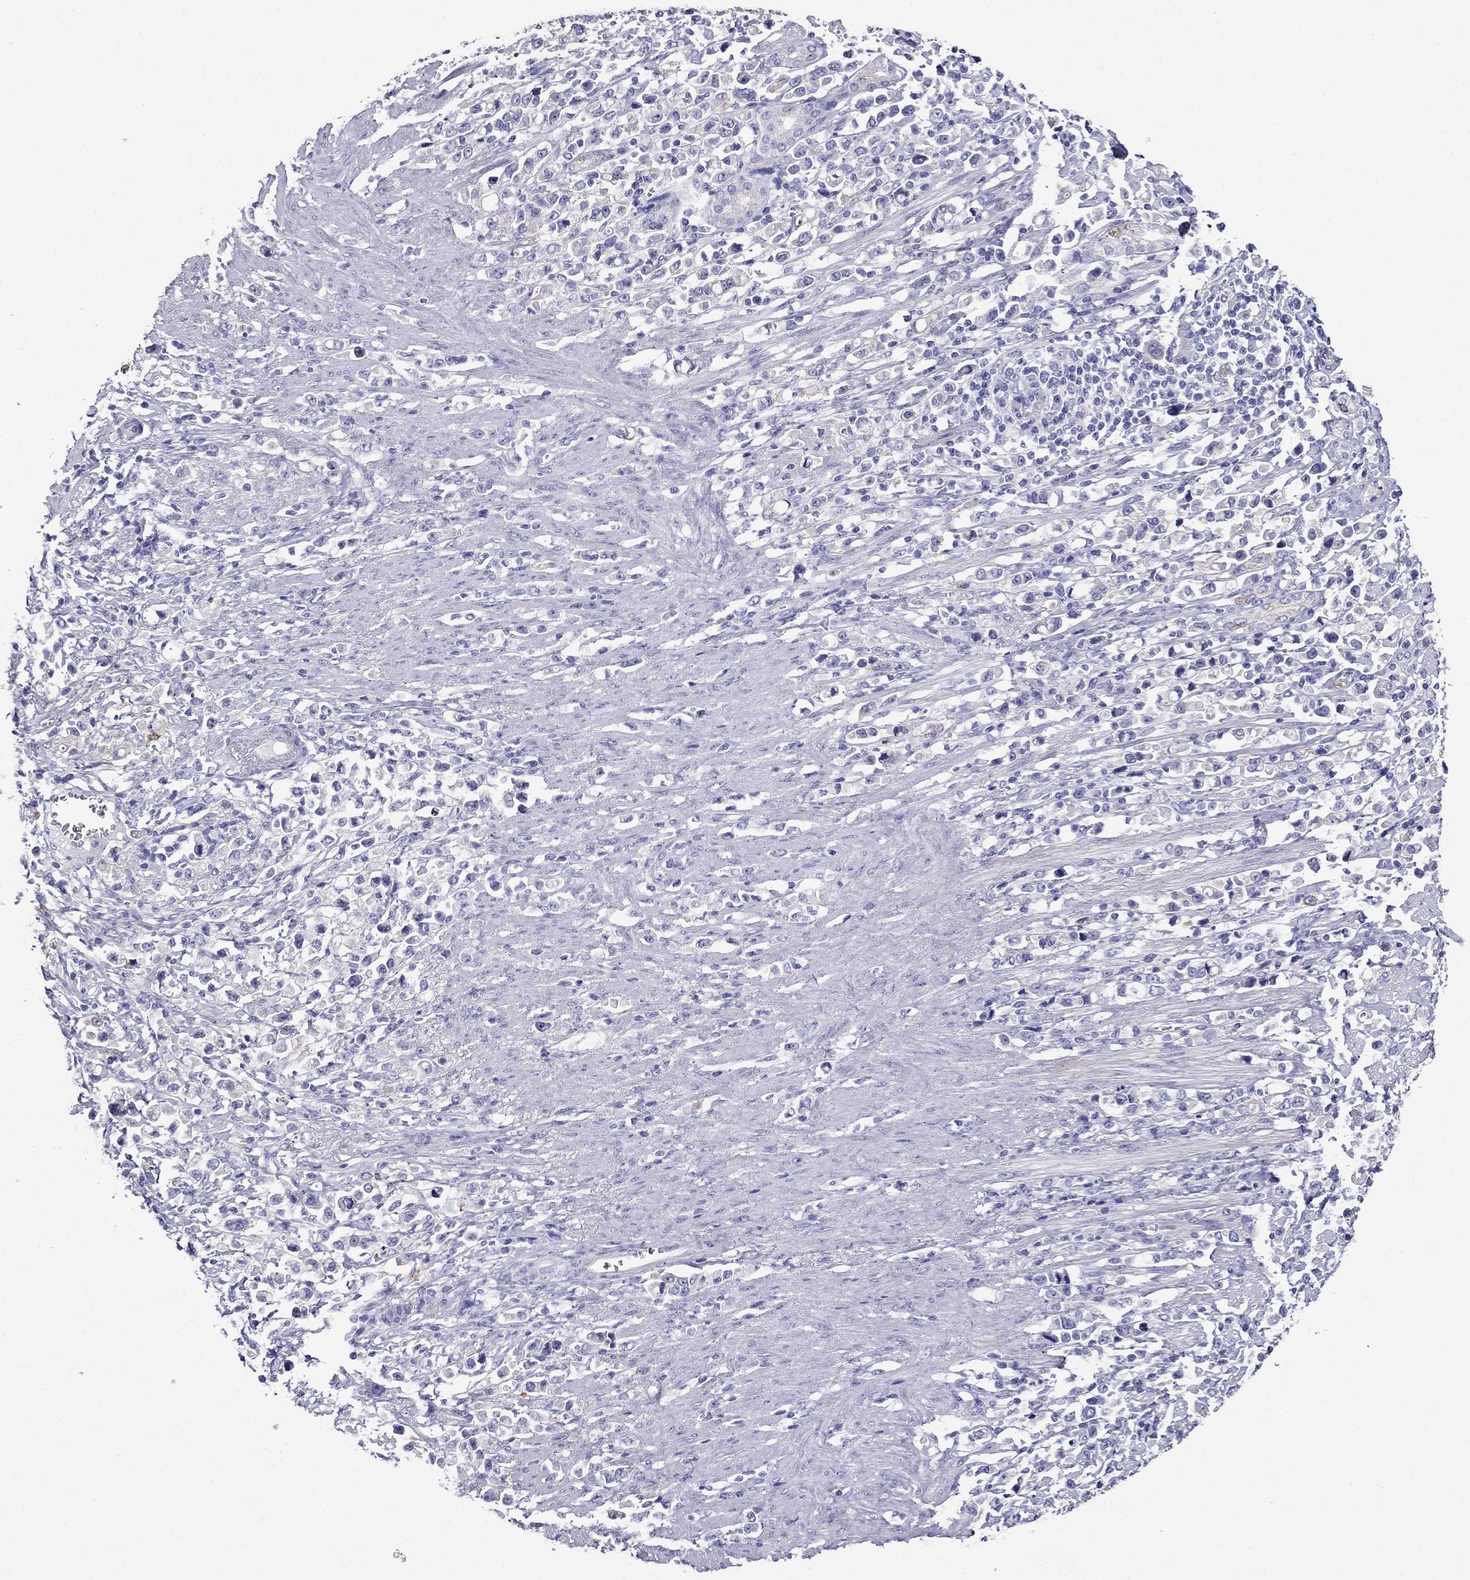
{"staining": {"intensity": "negative", "quantity": "none", "location": "none"}, "tissue": "stomach cancer", "cell_type": "Tumor cells", "image_type": "cancer", "snomed": [{"axis": "morphology", "description": "Adenocarcinoma, NOS"}, {"axis": "topography", "description": "Stomach"}], "caption": "Adenocarcinoma (stomach) was stained to show a protein in brown. There is no significant positivity in tumor cells. Brightfield microscopy of IHC stained with DAB (brown) and hematoxylin (blue), captured at high magnification.", "gene": "SCG2", "patient": {"sex": "male", "age": 63}}